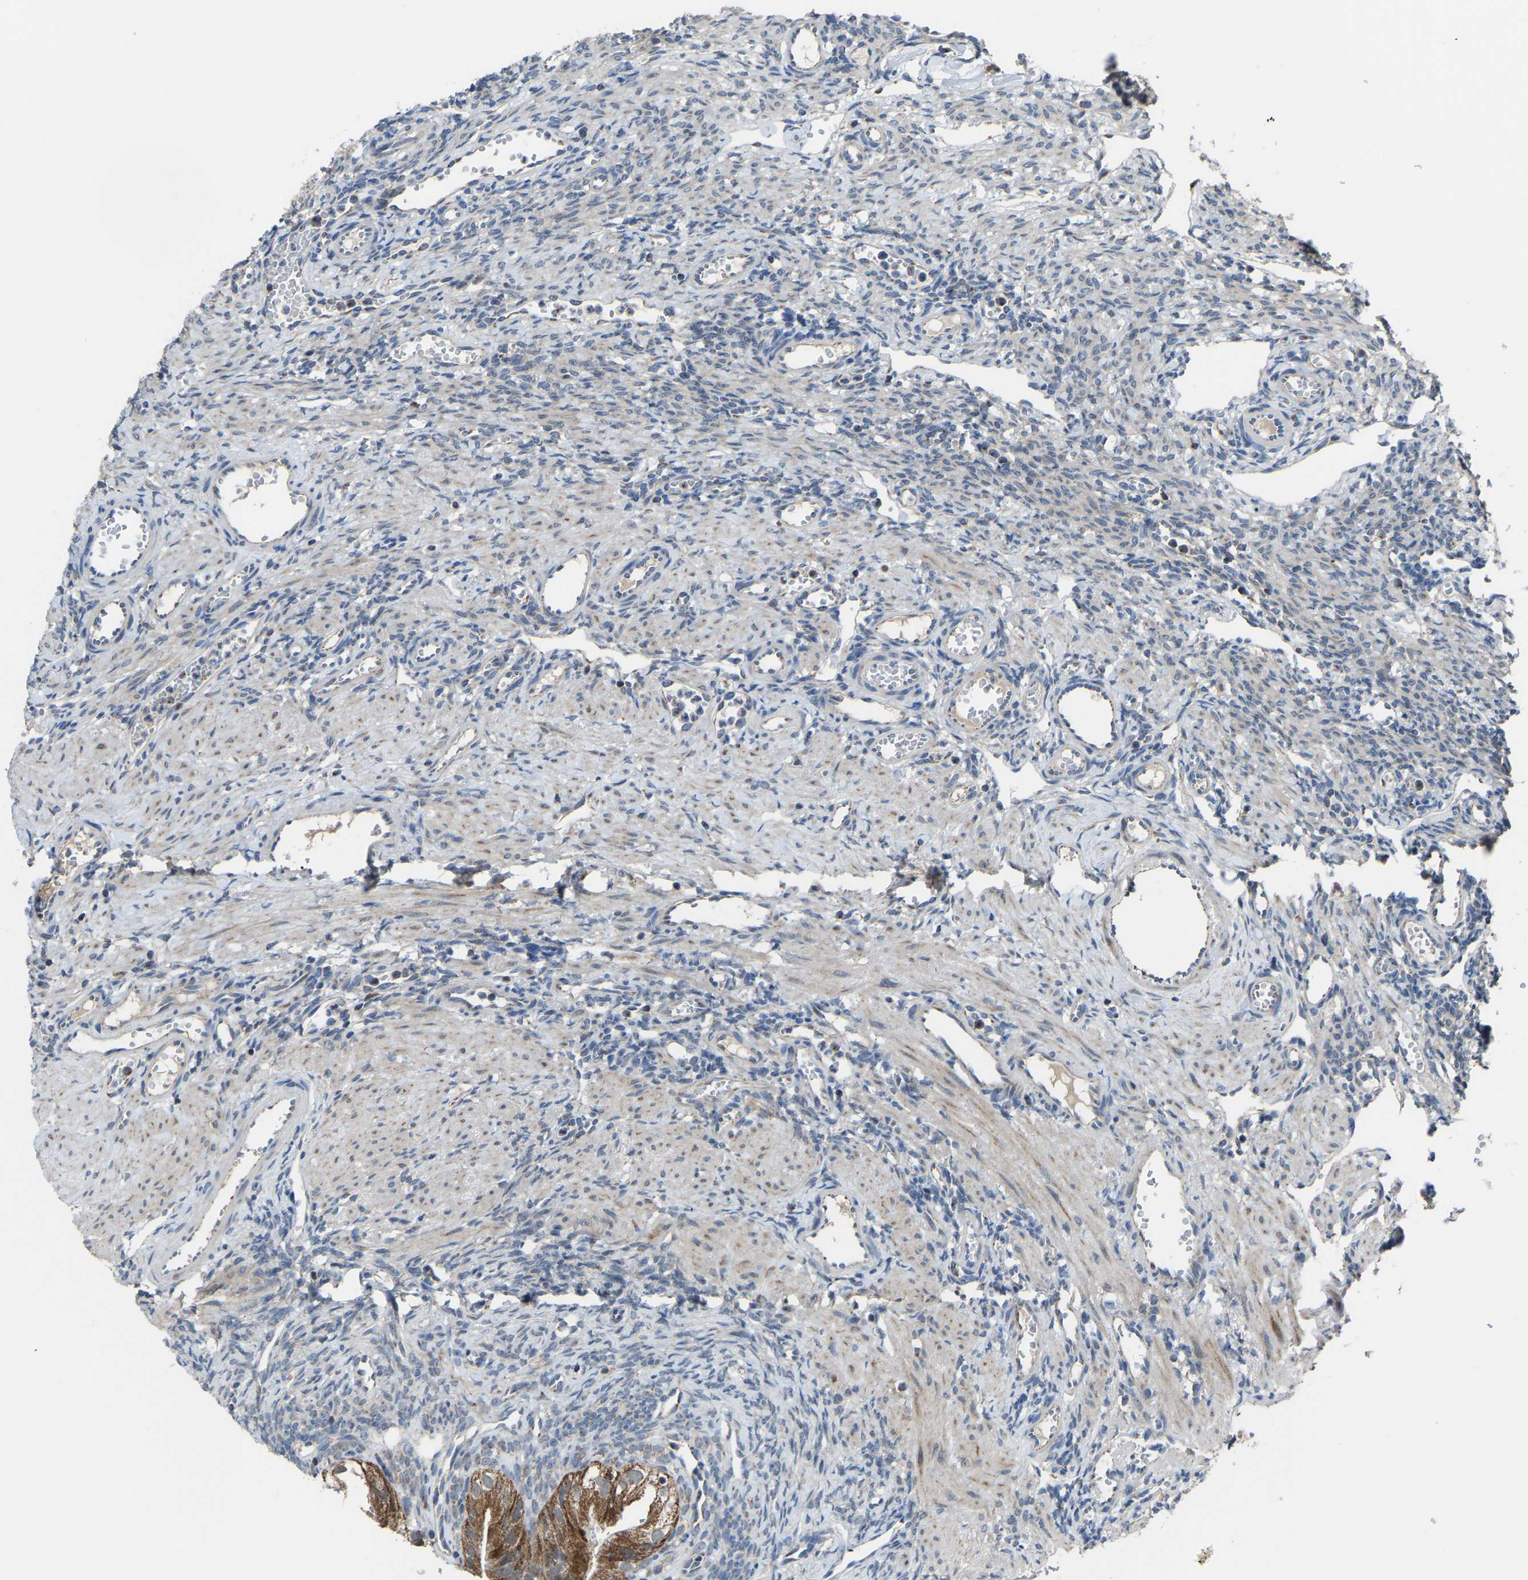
{"staining": {"intensity": "moderate", "quantity": "<25%", "location": "cytoplasmic/membranous"}, "tissue": "ovary", "cell_type": "Follicle cells", "image_type": "normal", "snomed": [{"axis": "morphology", "description": "Normal tissue, NOS"}, {"axis": "topography", "description": "Ovary"}], "caption": "Immunohistochemistry (IHC) image of benign human ovary stained for a protein (brown), which exhibits low levels of moderate cytoplasmic/membranous expression in approximately <25% of follicle cells.", "gene": "CANT1", "patient": {"sex": "female", "age": 33}}